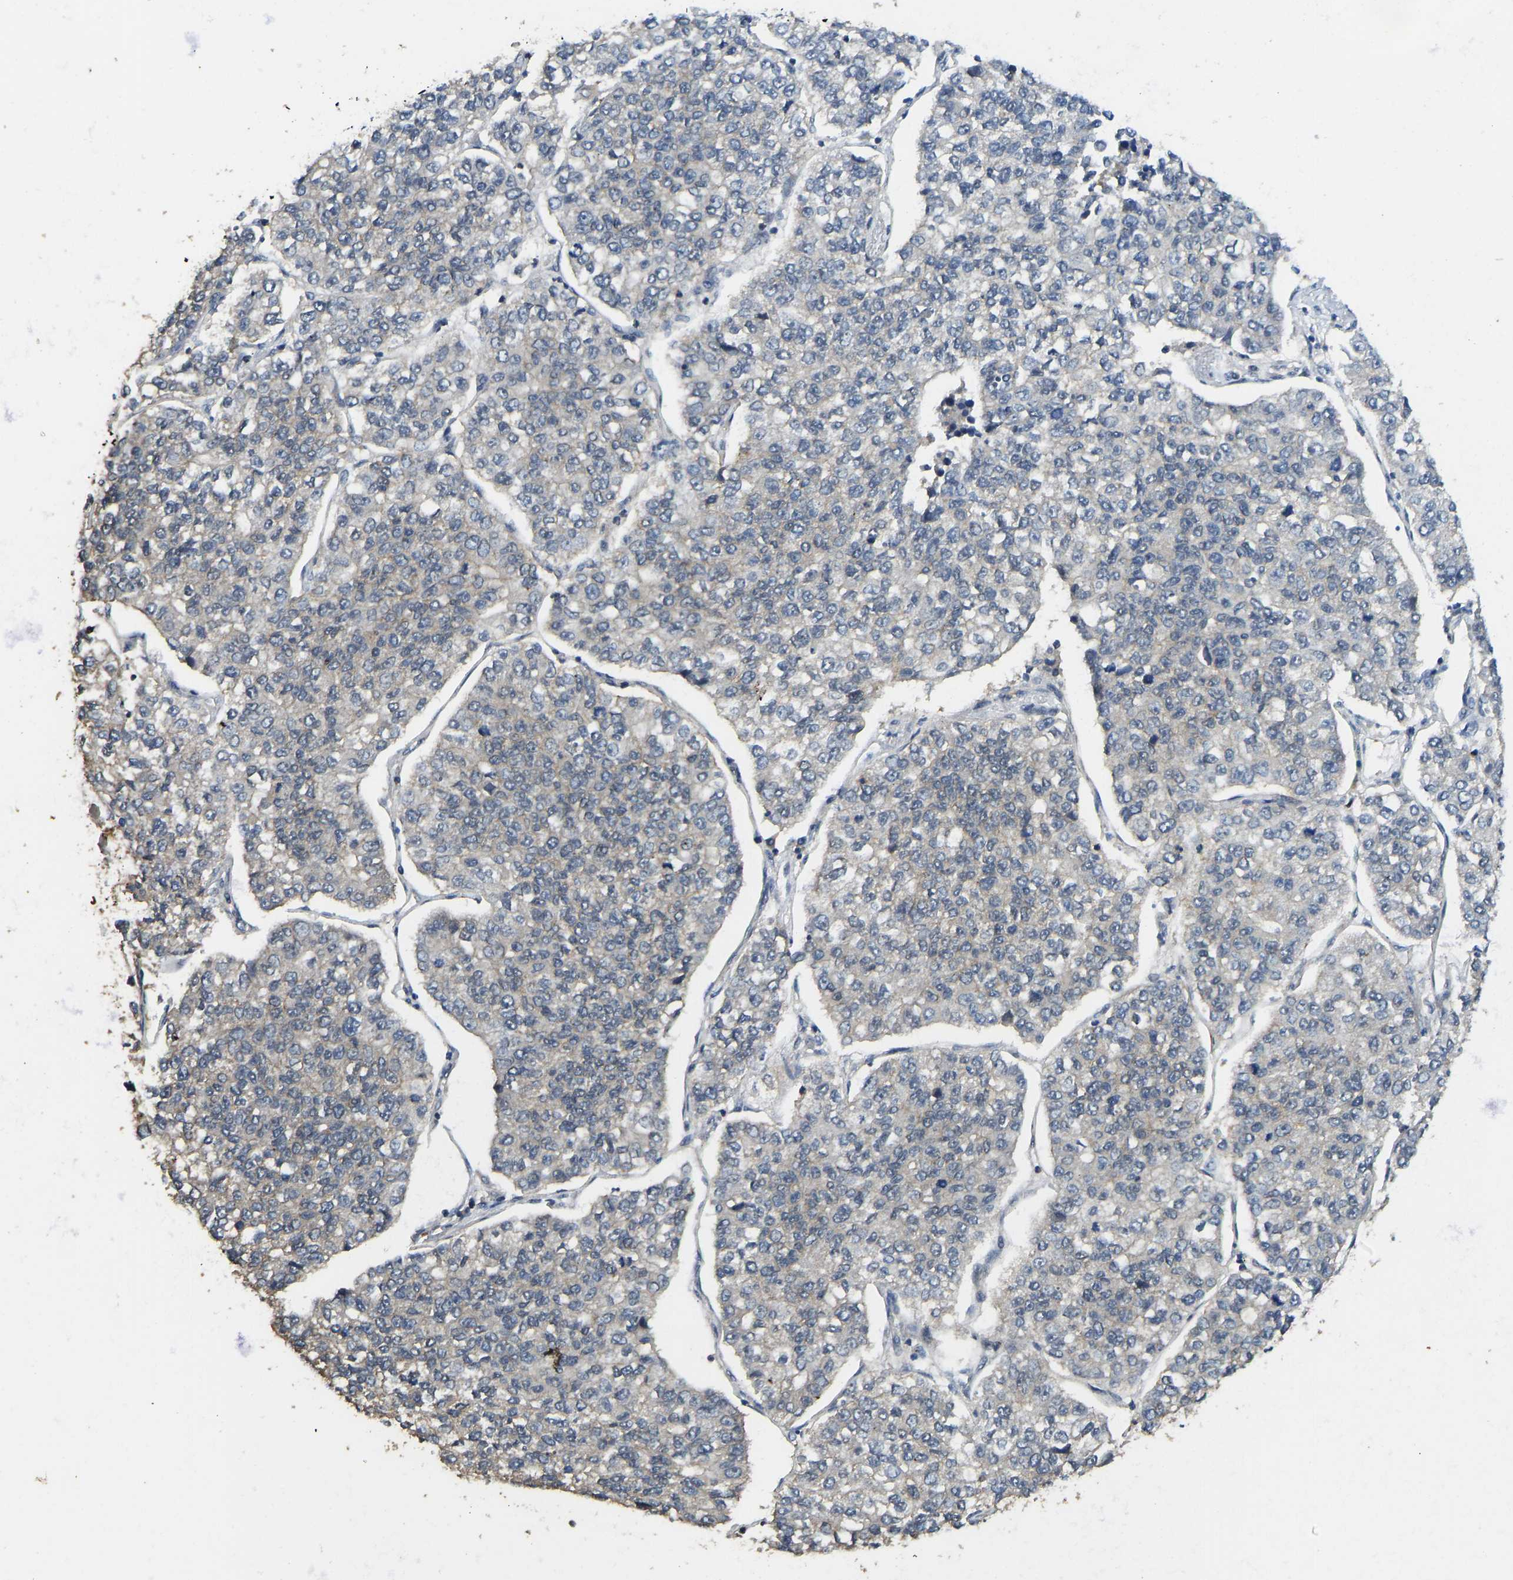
{"staining": {"intensity": "negative", "quantity": "none", "location": "none"}, "tissue": "lung cancer", "cell_type": "Tumor cells", "image_type": "cancer", "snomed": [{"axis": "morphology", "description": "Adenocarcinoma, NOS"}, {"axis": "topography", "description": "Lung"}], "caption": "This is a image of IHC staining of lung adenocarcinoma, which shows no staining in tumor cells.", "gene": "NDRG3", "patient": {"sex": "male", "age": 49}}